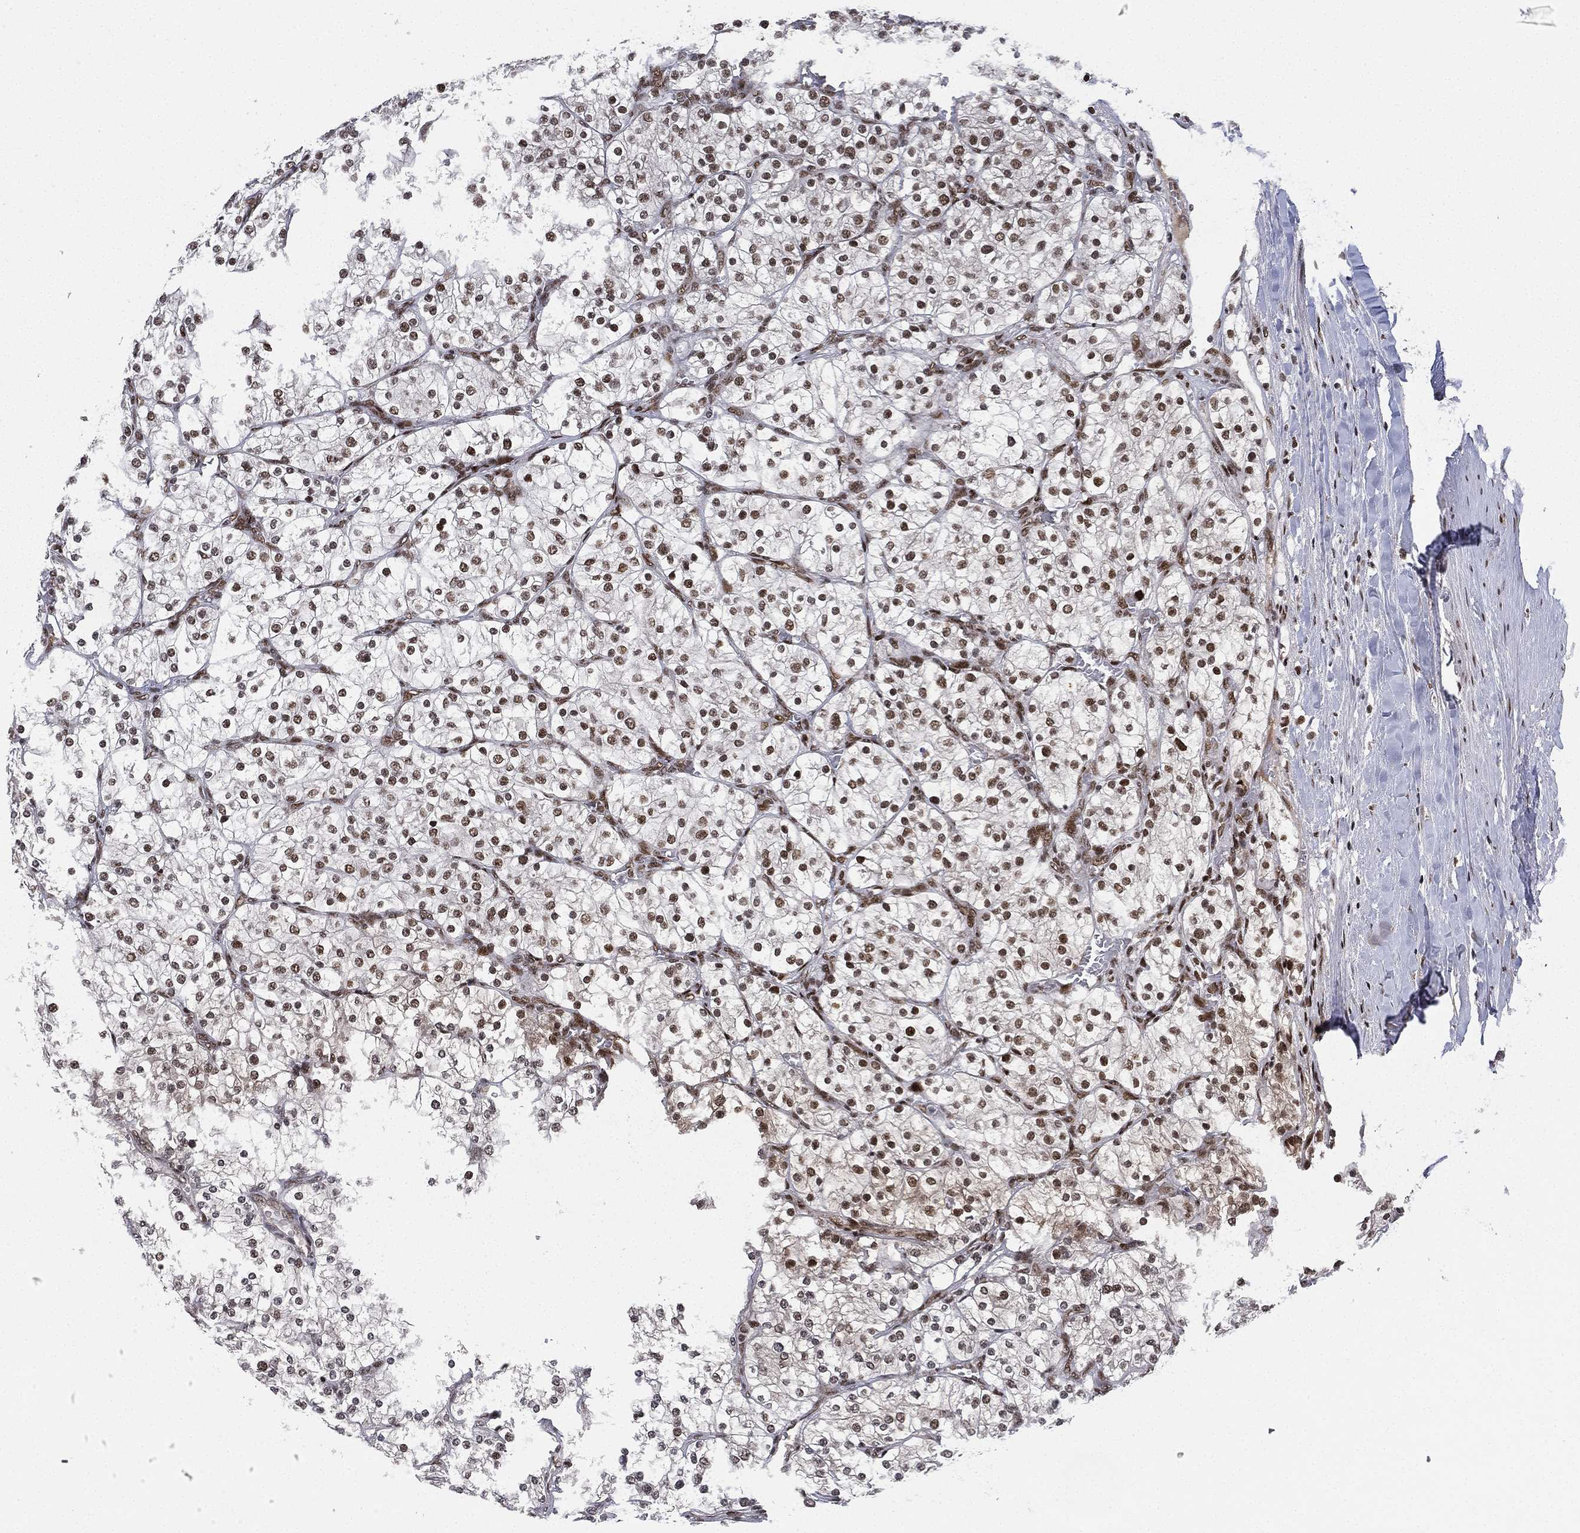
{"staining": {"intensity": "strong", "quantity": "<25%", "location": "nuclear"}, "tissue": "renal cancer", "cell_type": "Tumor cells", "image_type": "cancer", "snomed": [{"axis": "morphology", "description": "Adenocarcinoma, NOS"}, {"axis": "topography", "description": "Kidney"}], "caption": "An immunohistochemistry histopathology image of neoplastic tissue is shown. Protein staining in brown shows strong nuclear positivity in renal cancer (adenocarcinoma) within tumor cells. Using DAB (3,3'-diaminobenzidine) (brown) and hematoxylin (blue) stains, captured at high magnification using brightfield microscopy.", "gene": "RTF1", "patient": {"sex": "male", "age": 80}}